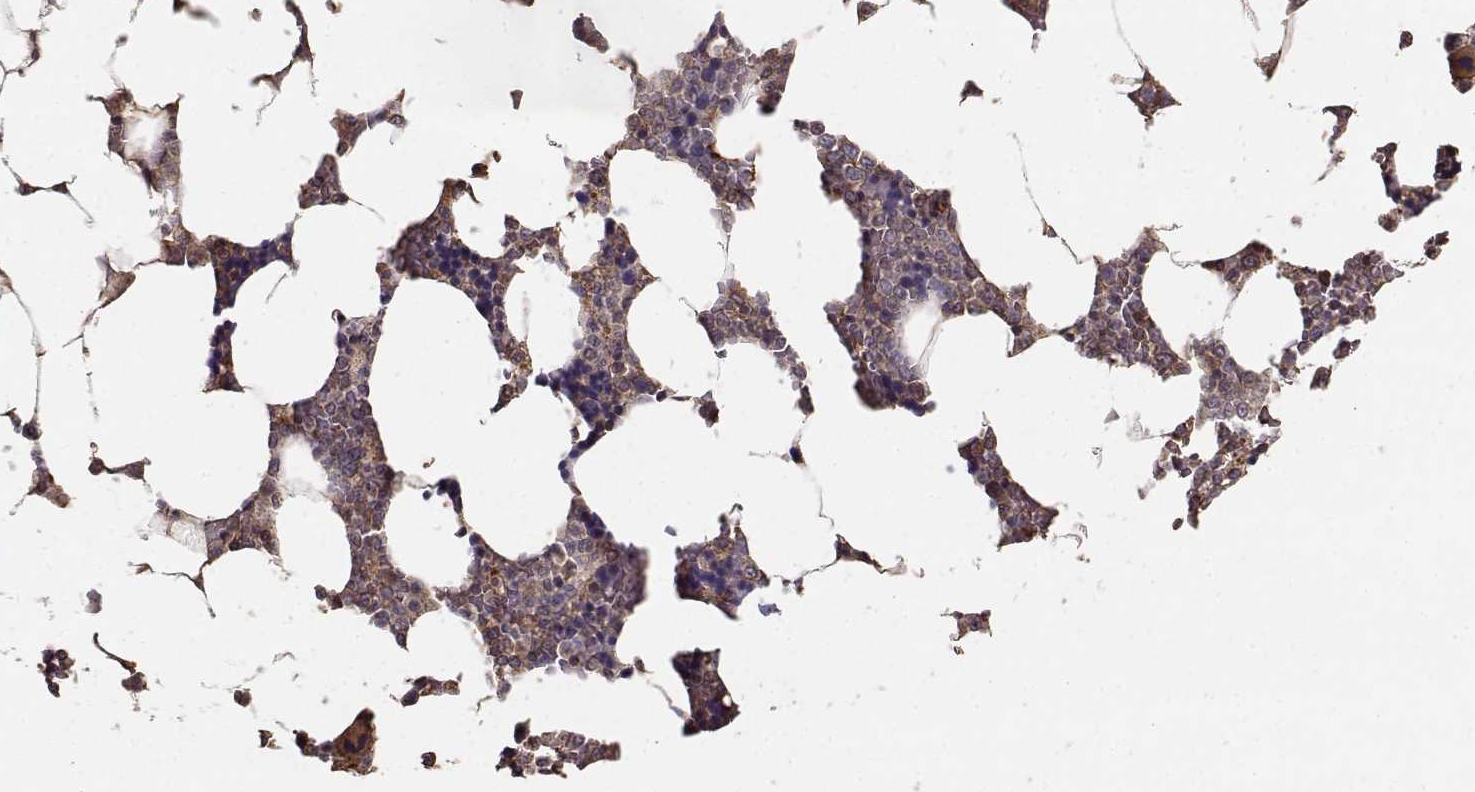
{"staining": {"intensity": "moderate", "quantity": "25%-75%", "location": "cytoplasmic/membranous"}, "tissue": "bone marrow", "cell_type": "Hematopoietic cells", "image_type": "normal", "snomed": [{"axis": "morphology", "description": "Normal tissue, NOS"}, {"axis": "topography", "description": "Bone marrow"}], "caption": "Immunohistochemical staining of unremarkable human bone marrow exhibits medium levels of moderate cytoplasmic/membranous expression in approximately 25%-75% of hematopoietic cells.", "gene": "TARS3", "patient": {"sex": "female", "age": 52}}